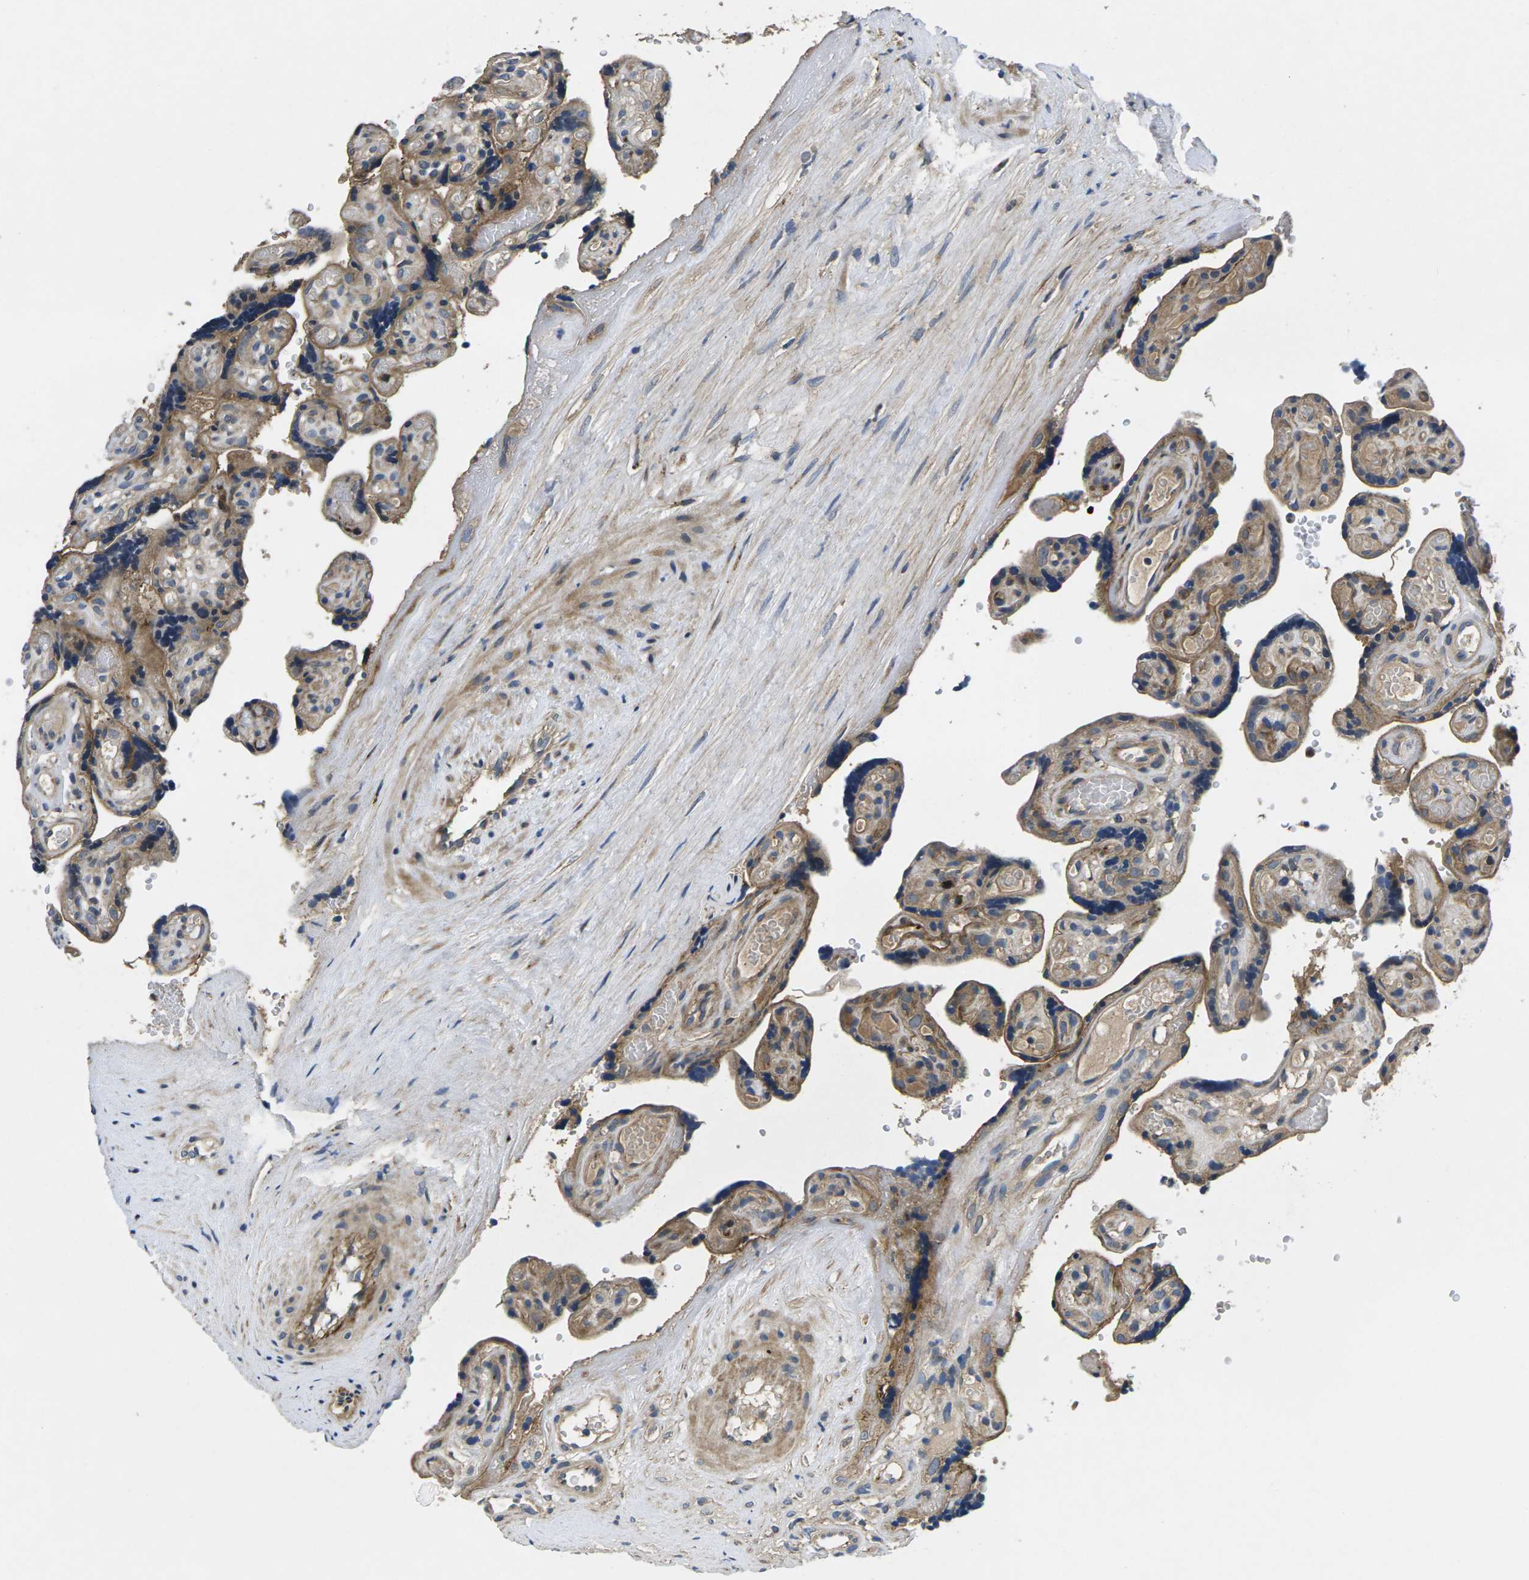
{"staining": {"intensity": "moderate", "quantity": ">75%", "location": "cytoplasmic/membranous"}, "tissue": "placenta", "cell_type": "Decidual cells", "image_type": "normal", "snomed": [{"axis": "morphology", "description": "Normal tissue, NOS"}, {"axis": "topography", "description": "Placenta"}], "caption": "Immunohistochemical staining of benign human placenta demonstrates medium levels of moderate cytoplasmic/membranous staining in about >75% of decidual cells. Using DAB (3,3'-diaminobenzidine) (brown) and hematoxylin (blue) stains, captured at high magnification using brightfield microscopy.", "gene": "PLCE1", "patient": {"sex": "female", "age": 30}}